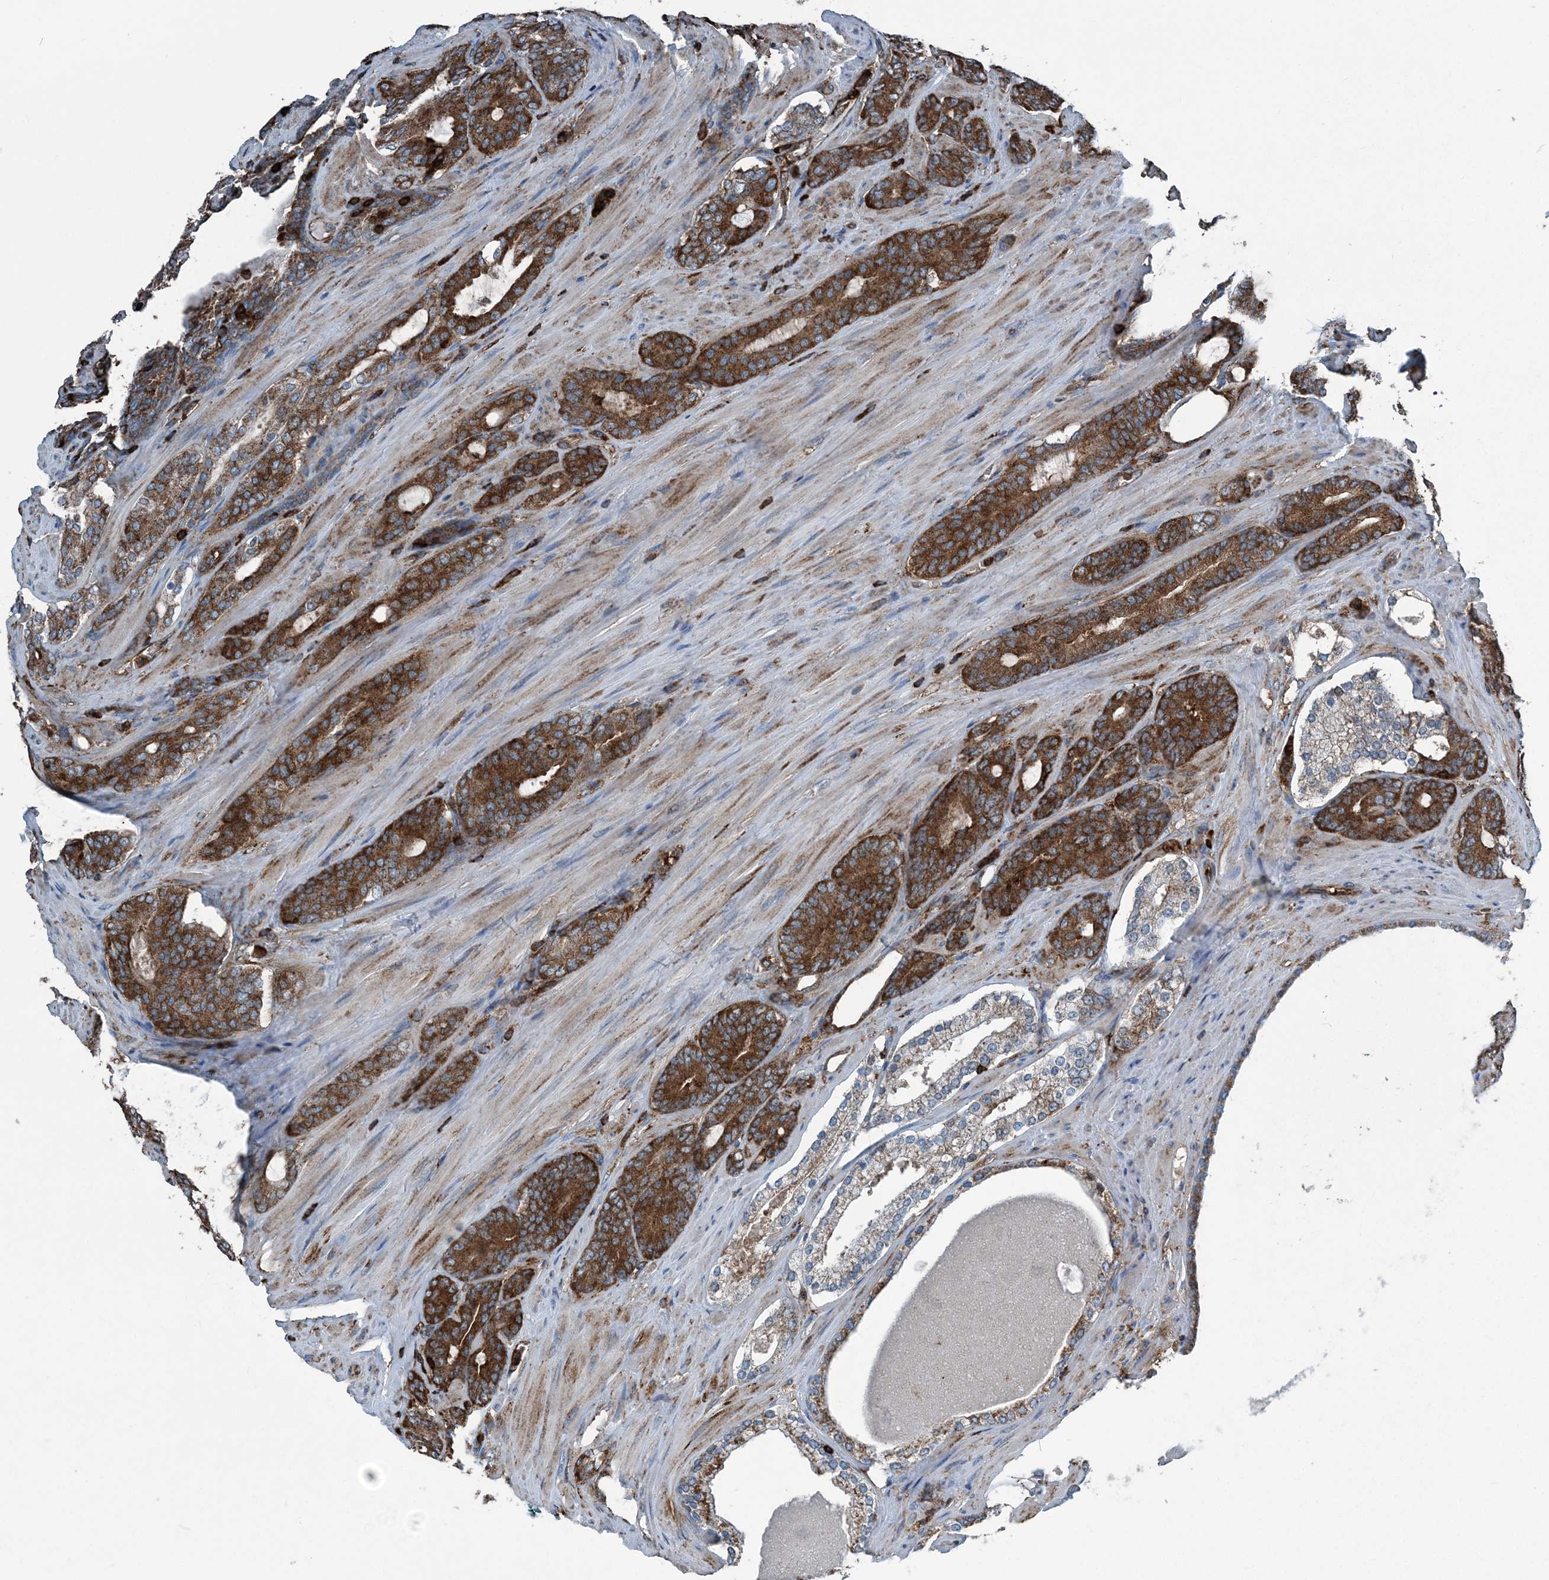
{"staining": {"intensity": "strong", "quantity": ">75%", "location": "cytoplasmic/membranous"}, "tissue": "prostate cancer", "cell_type": "Tumor cells", "image_type": "cancer", "snomed": [{"axis": "morphology", "description": "Adenocarcinoma, Low grade"}, {"axis": "topography", "description": "Prostate"}], "caption": "A micrograph of prostate adenocarcinoma (low-grade) stained for a protein shows strong cytoplasmic/membranous brown staining in tumor cells.", "gene": "CFL1", "patient": {"sex": "male", "age": 63}}